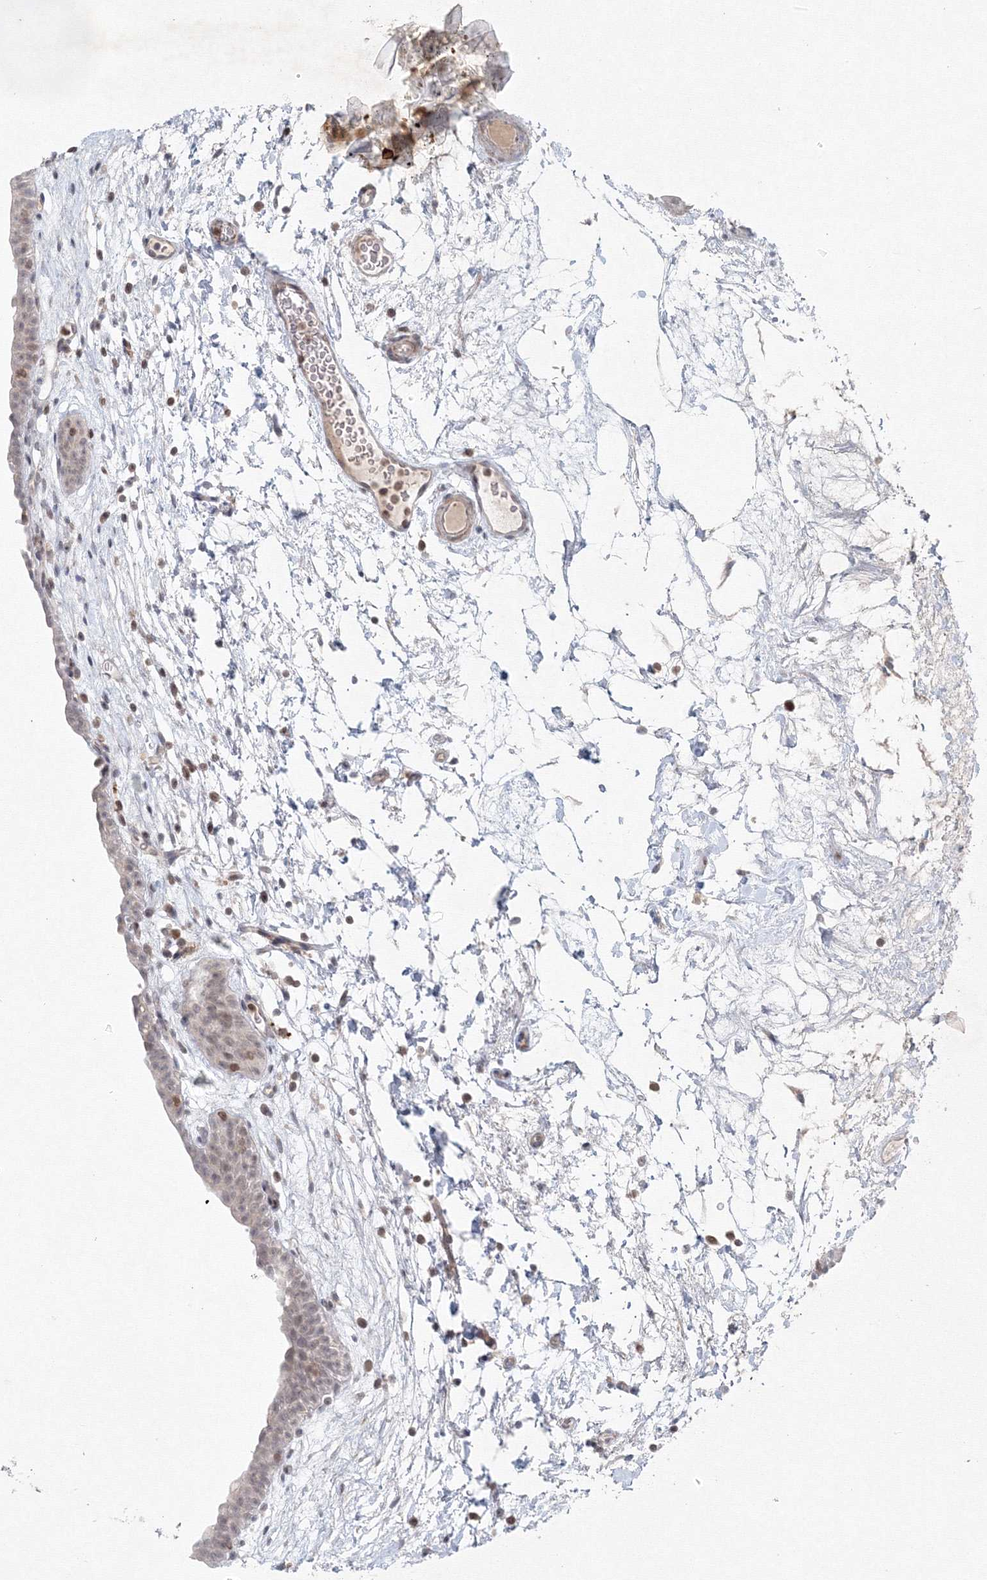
{"staining": {"intensity": "weak", "quantity": "25%-75%", "location": "nuclear"}, "tissue": "urinary bladder", "cell_type": "Urothelial cells", "image_type": "normal", "snomed": [{"axis": "morphology", "description": "Normal tissue, NOS"}, {"axis": "topography", "description": "Urinary bladder"}], "caption": "Urothelial cells demonstrate low levels of weak nuclear positivity in about 25%-75% of cells in benign human urinary bladder.", "gene": "KIF4A", "patient": {"sex": "male", "age": 83}}